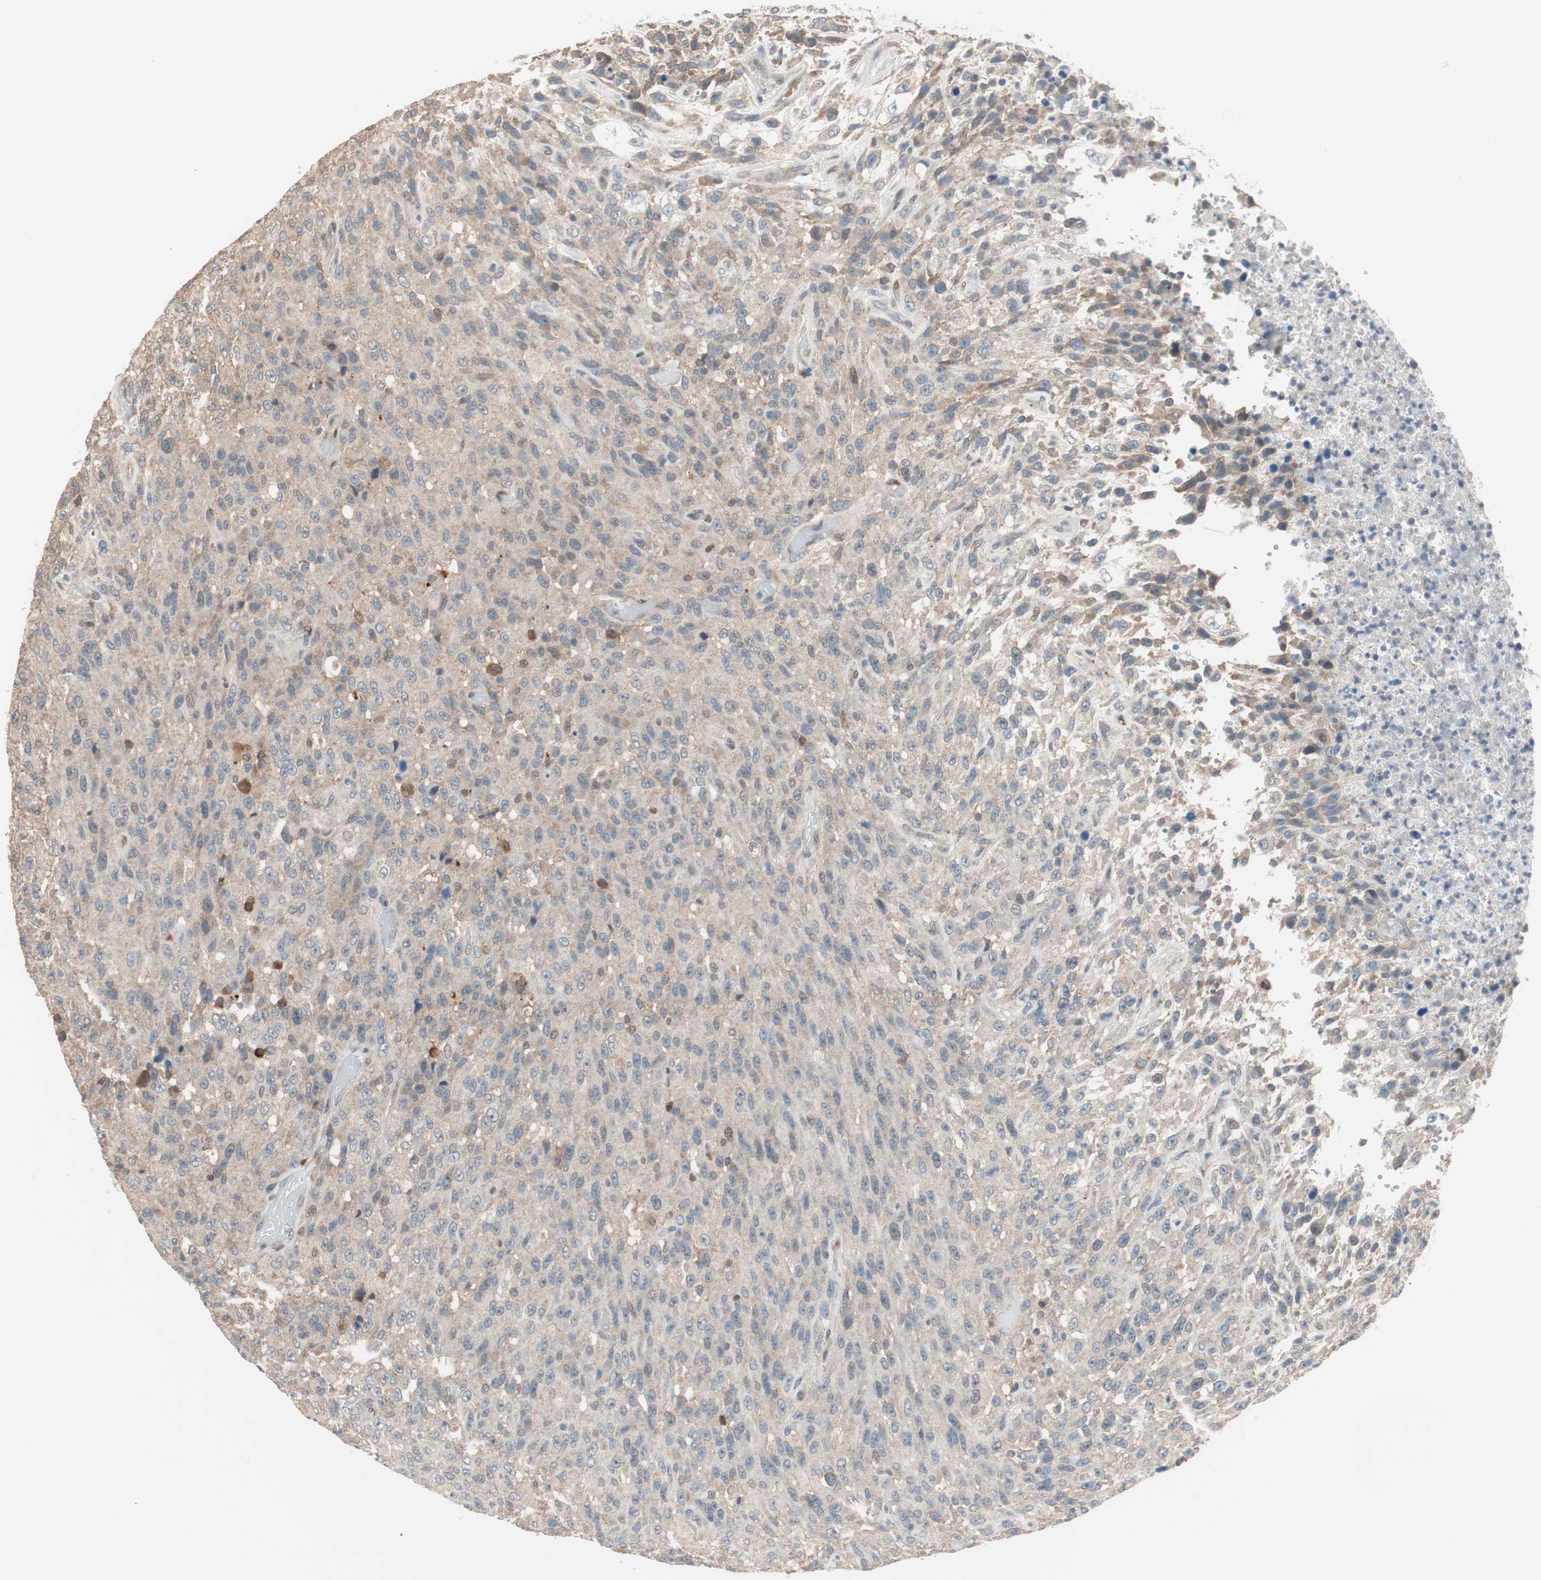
{"staining": {"intensity": "weak", "quantity": "<25%", "location": "cytoplasmic/membranous"}, "tissue": "urothelial cancer", "cell_type": "Tumor cells", "image_type": "cancer", "snomed": [{"axis": "morphology", "description": "Urothelial carcinoma, High grade"}, {"axis": "topography", "description": "Urinary bladder"}], "caption": "Urothelial carcinoma (high-grade) was stained to show a protein in brown. There is no significant staining in tumor cells.", "gene": "POLH", "patient": {"sex": "male", "age": 66}}